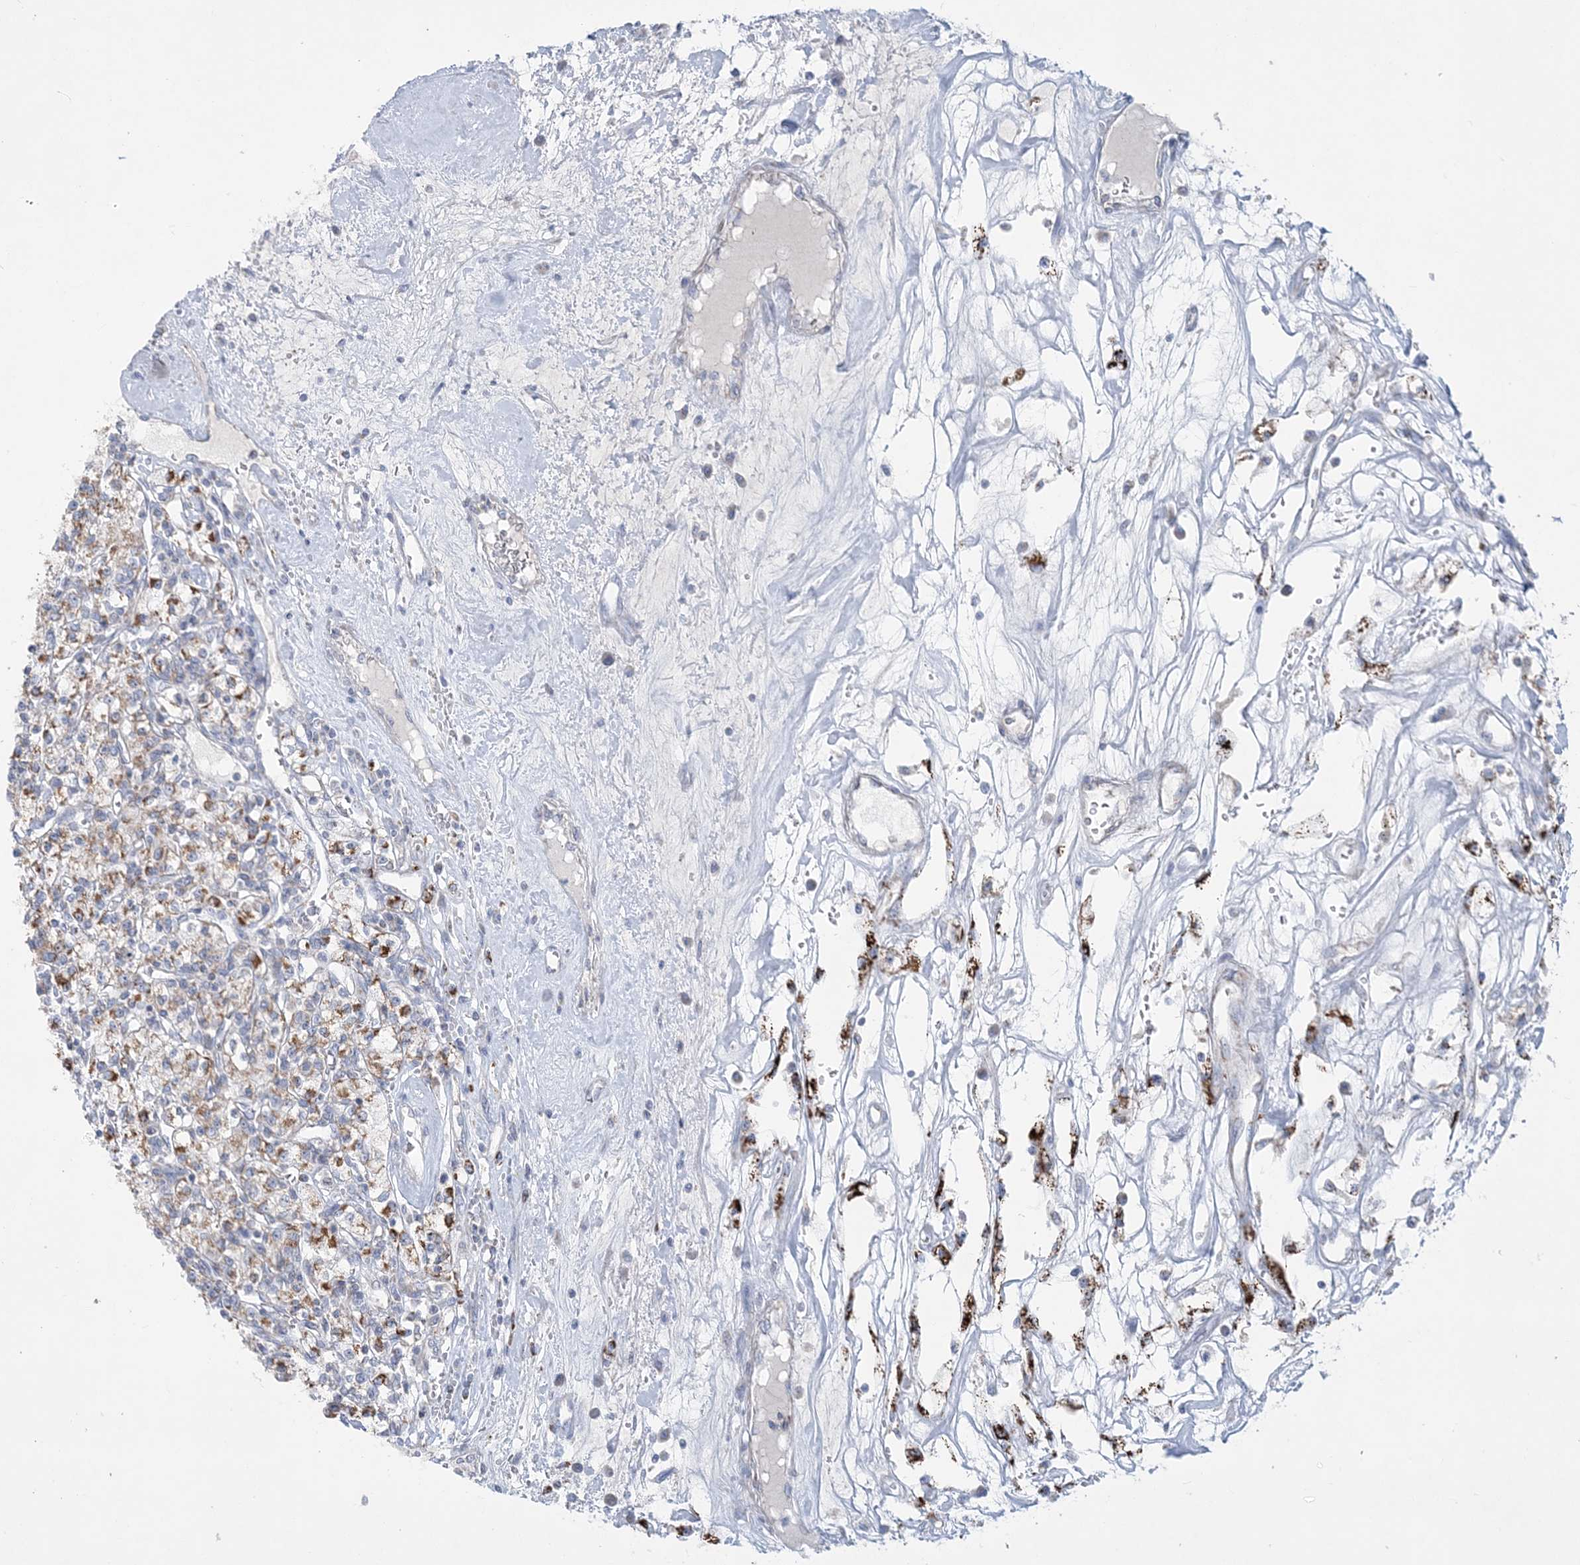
{"staining": {"intensity": "moderate", "quantity": "25%-75%", "location": "cytoplasmic/membranous"}, "tissue": "renal cancer", "cell_type": "Tumor cells", "image_type": "cancer", "snomed": [{"axis": "morphology", "description": "Adenocarcinoma, NOS"}, {"axis": "topography", "description": "Kidney"}], "caption": "High-magnification brightfield microscopy of renal cancer (adenocarcinoma) stained with DAB (3,3'-diaminobenzidine) (brown) and counterstained with hematoxylin (blue). tumor cells exhibit moderate cytoplasmic/membranous staining is present in about25%-75% of cells.", "gene": "TBC1D7", "patient": {"sex": "female", "age": 59}}